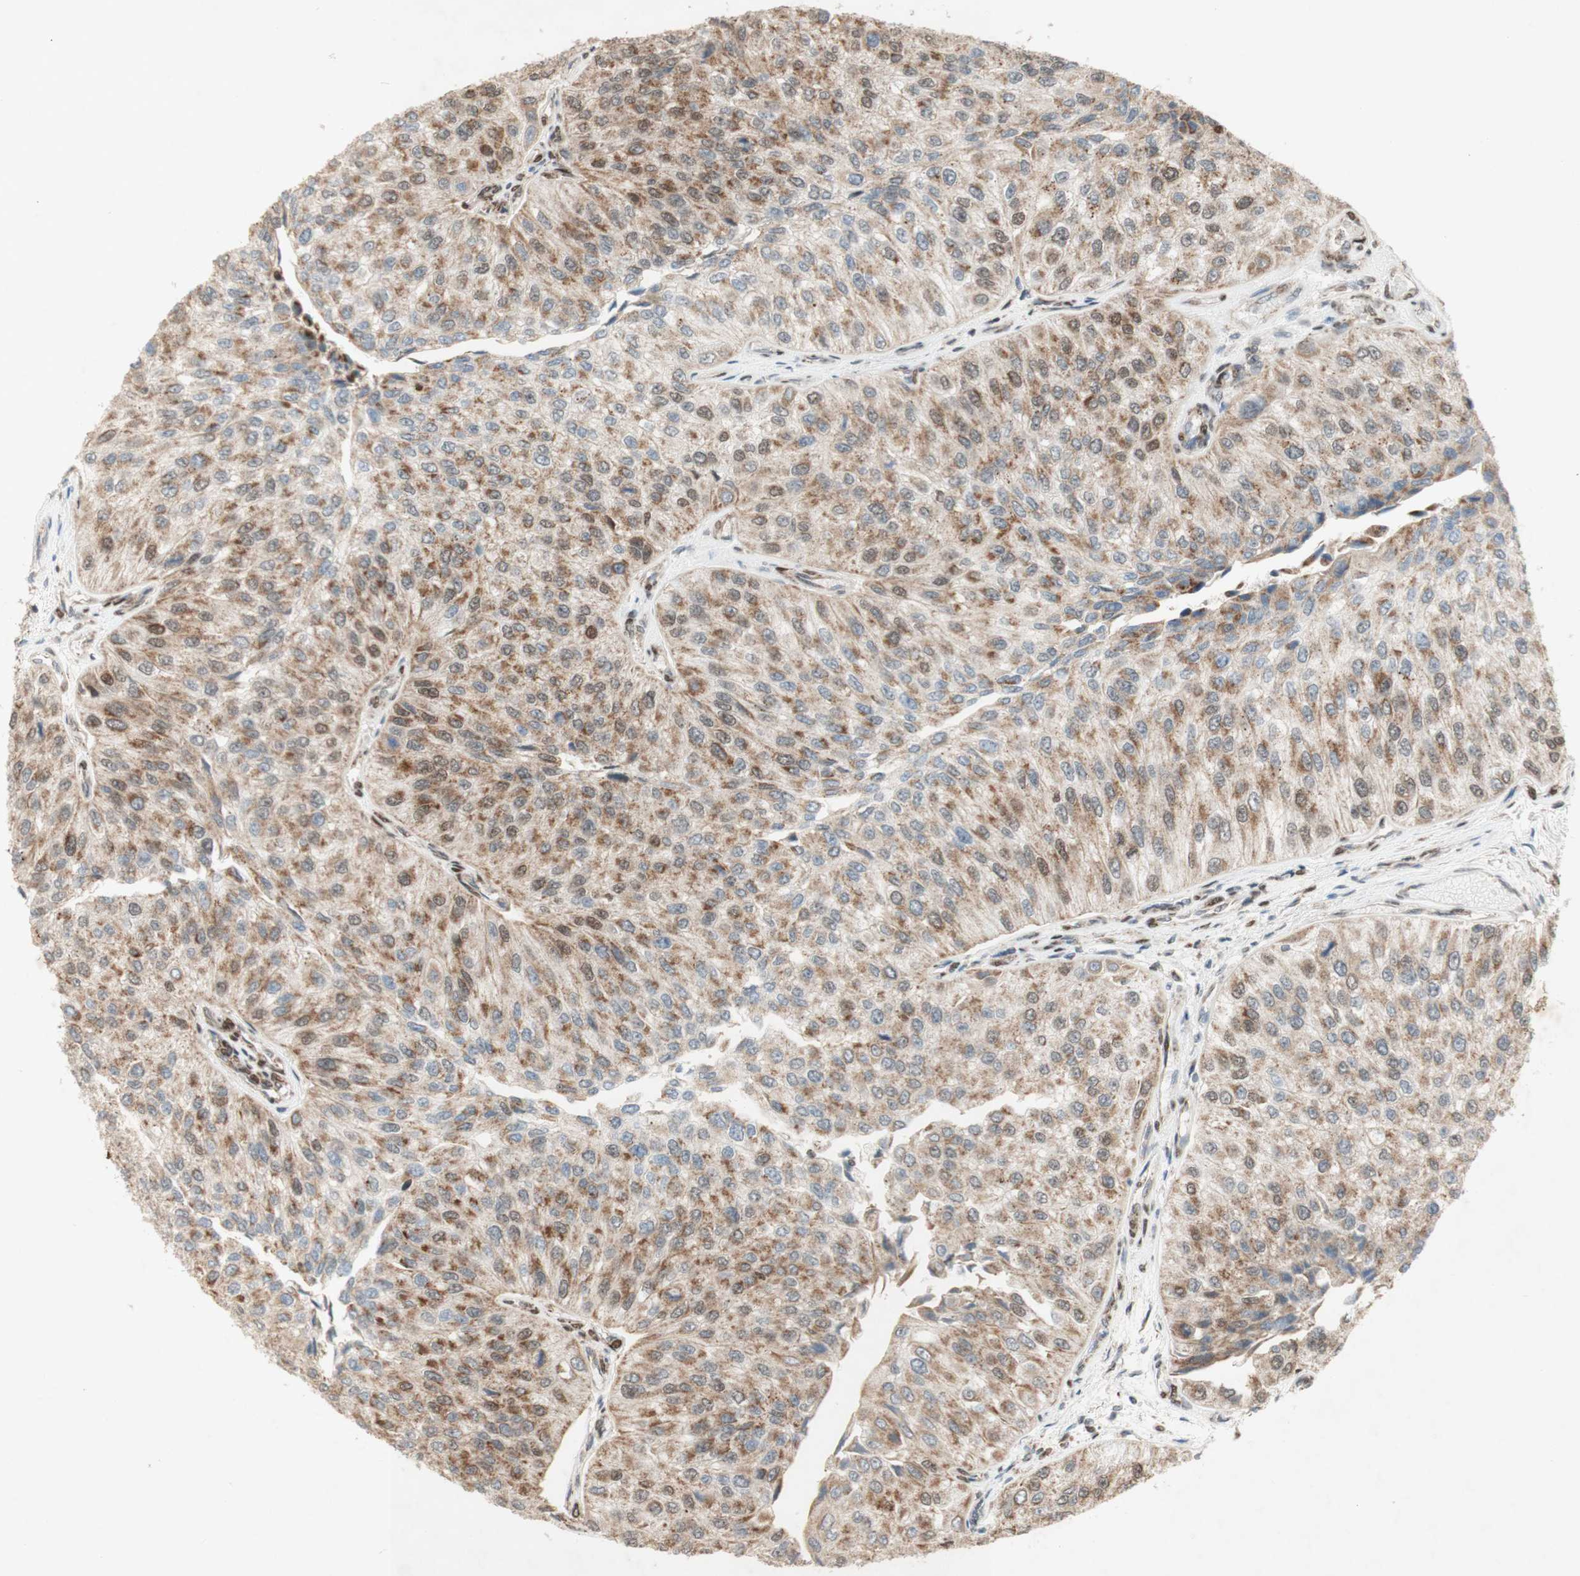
{"staining": {"intensity": "moderate", "quantity": "25%-75%", "location": "cytoplasmic/membranous"}, "tissue": "urothelial cancer", "cell_type": "Tumor cells", "image_type": "cancer", "snomed": [{"axis": "morphology", "description": "Urothelial carcinoma, High grade"}, {"axis": "topography", "description": "Kidney"}, {"axis": "topography", "description": "Urinary bladder"}], "caption": "Human urothelial carcinoma (high-grade) stained with a protein marker reveals moderate staining in tumor cells.", "gene": "DNMT3A", "patient": {"sex": "male", "age": 77}}